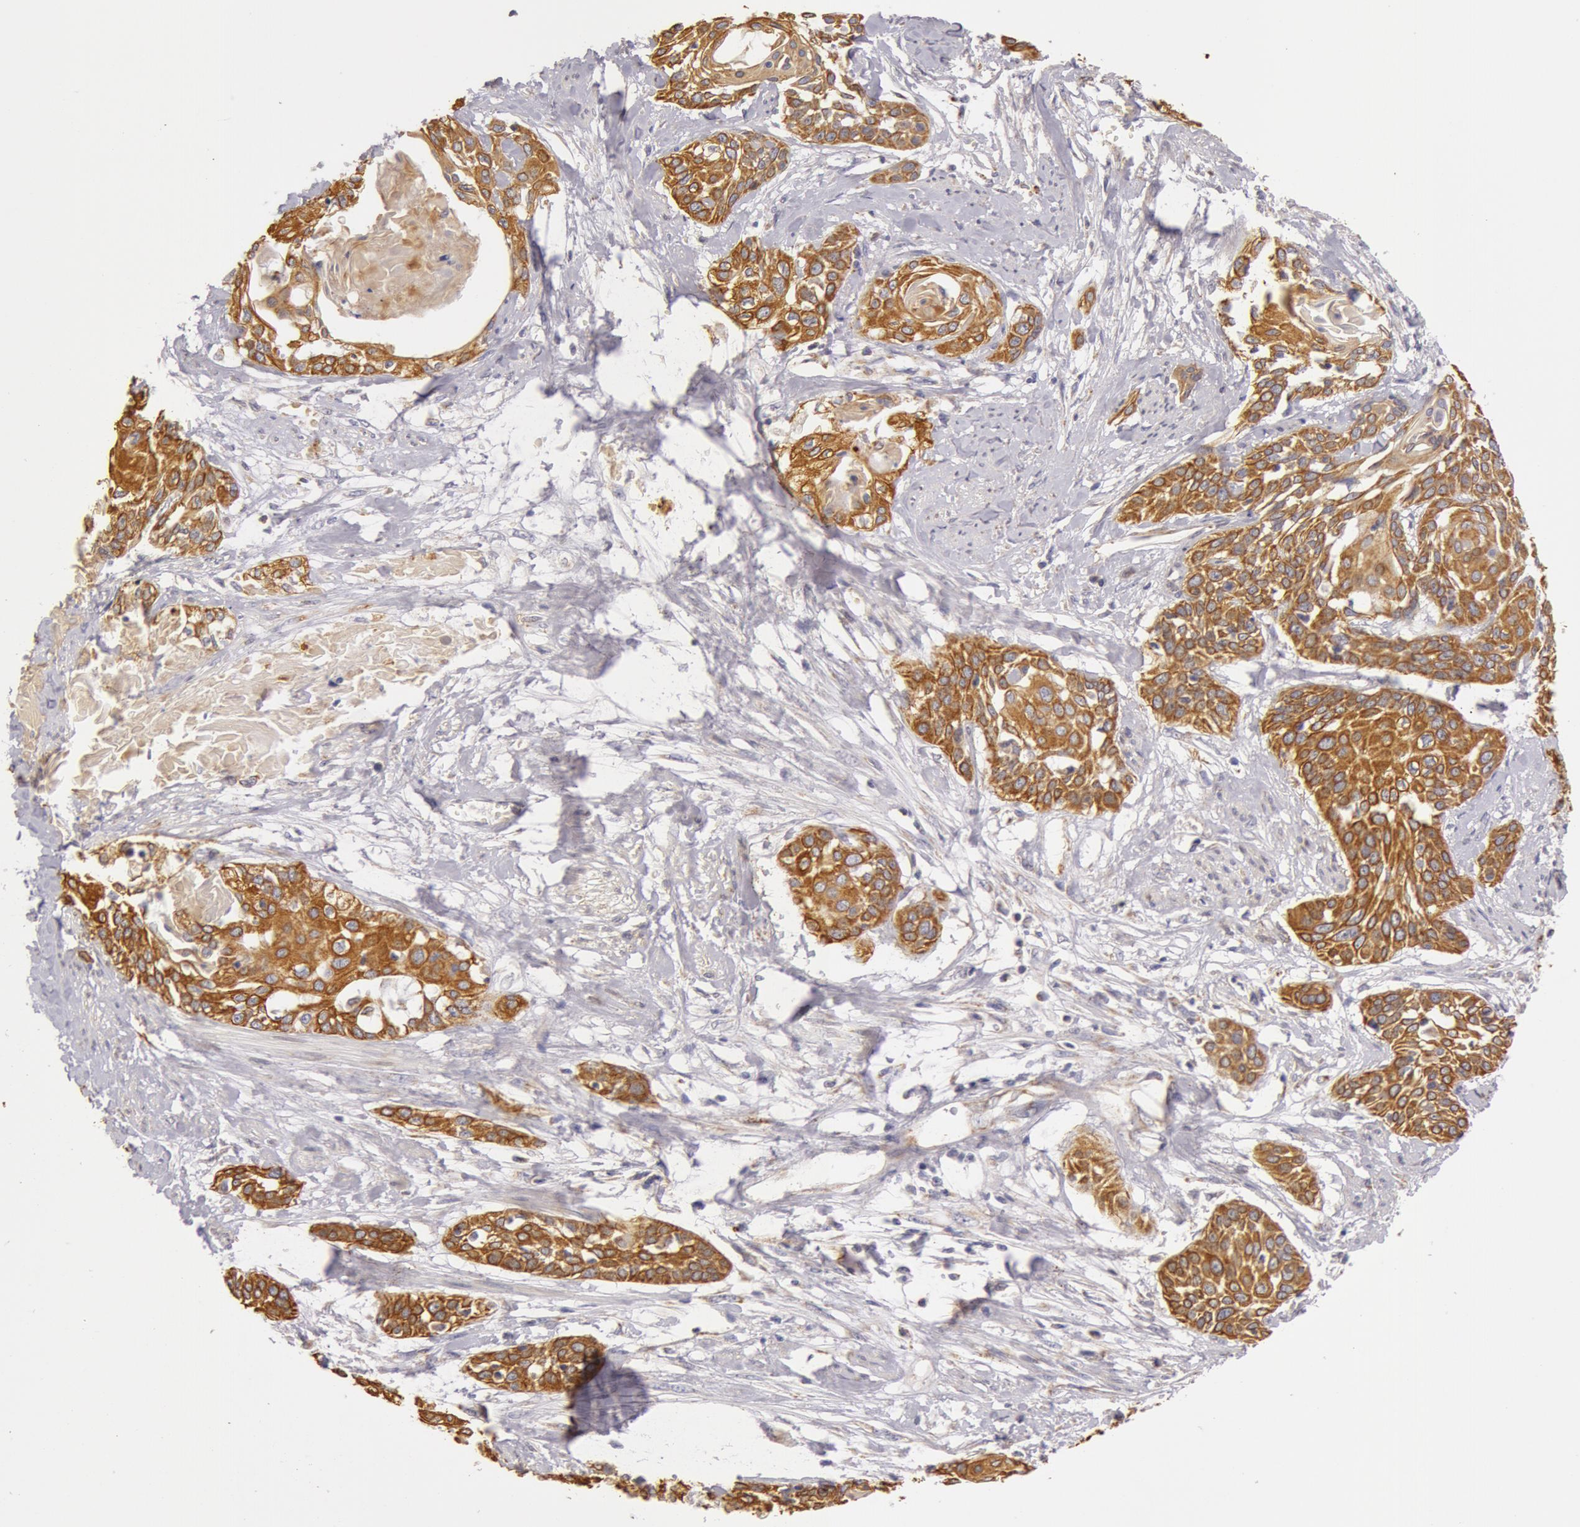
{"staining": {"intensity": "moderate", "quantity": ">75%", "location": "cytoplasmic/membranous"}, "tissue": "cervical cancer", "cell_type": "Tumor cells", "image_type": "cancer", "snomed": [{"axis": "morphology", "description": "Squamous cell carcinoma, NOS"}, {"axis": "topography", "description": "Cervix"}], "caption": "Cervical squamous cell carcinoma tissue demonstrates moderate cytoplasmic/membranous positivity in approximately >75% of tumor cells, visualized by immunohistochemistry. The protein is shown in brown color, while the nuclei are stained blue.", "gene": "KRT18", "patient": {"sex": "female", "age": 57}}